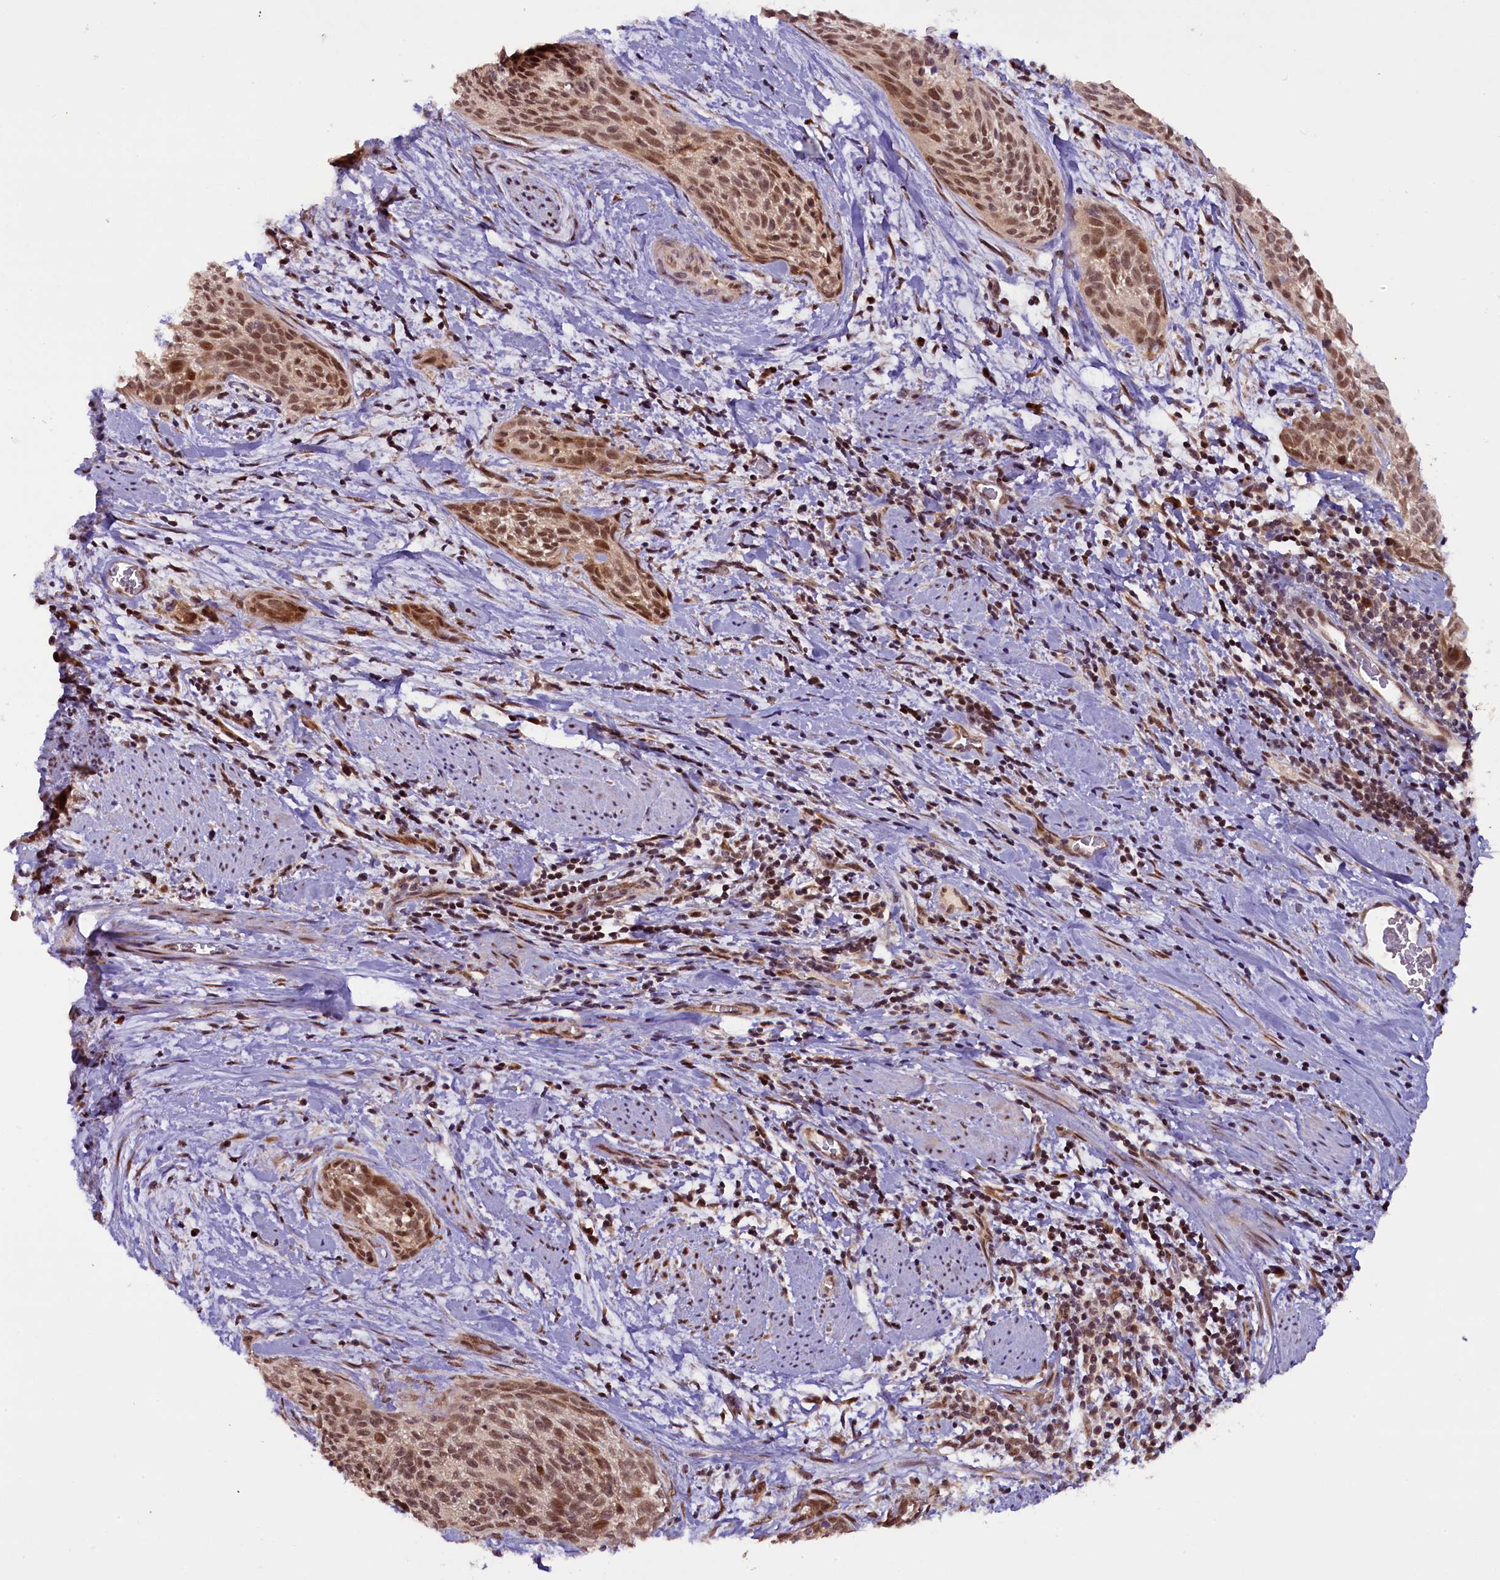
{"staining": {"intensity": "moderate", "quantity": ">75%", "location": "nuclear"}, "tissue": "cervical cancer", "cell_type": "Tumor cells", "image_type": "cancer", "snomed": [{"axis": "morphology", "description": "Squamous cell carcinoma, NOS"}, {"axis": "topography", "description": "Cervix"}], "caption": "An immunohistochemistry (IHC) histopathology image of neoplastic tissue is shown. Protein staining in brown labels moderate nuclear positivity in cervical cancer within tumor cells. The protein of interest is stained brown, and the nuclei are stained in blue (DAB (3,3'-diaminobenzidine) IHC with brightfield microscopy, high magnification).", "gene": "RPUSD2", "patient": {"sex": "female", "age": 55}}